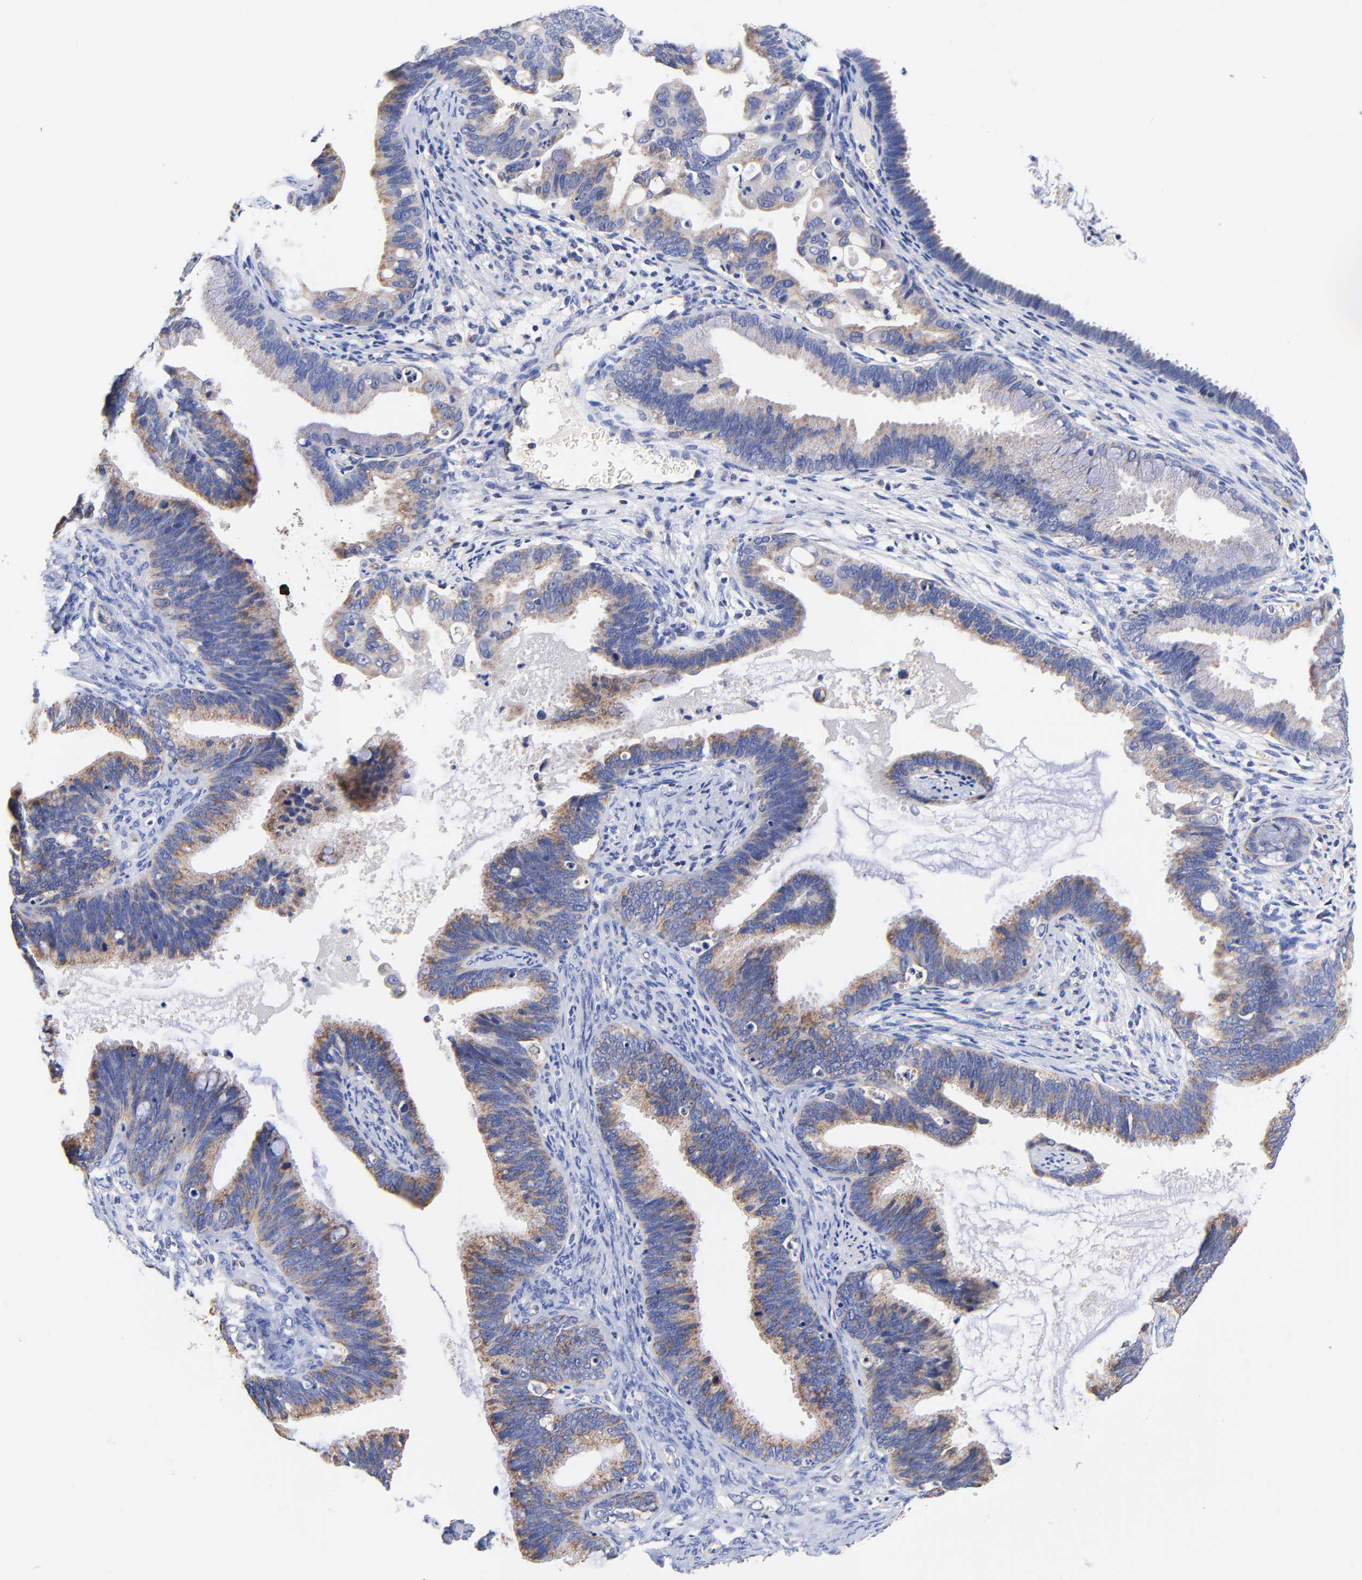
{"staining": {"intensity": "moderate", "quantity": "25%-75%", "location": "cytoplasmic/membranous"}, "tissue": "cervical cancer", "cell_type": "Tumor cells", "image_type": "cancer", "snomed": [{"axis": "morphology", "description": "Adenocarcinoma, NOS"}, {"axis": "topography", "description": "Cervix"}], "caption": "Protein analysis of cervical cancer (adenocarcinoma) tissue demonstrates moderate cytoplasmic/membranous staining in about 25%-75% of tumor cells. Using DAB (brown) and hematoxylin (blue) stains, captured at high magnification using brightfield microscopy.", "gene": "ATP5F1D", "patient": {"sex": "female", "age": 47}}